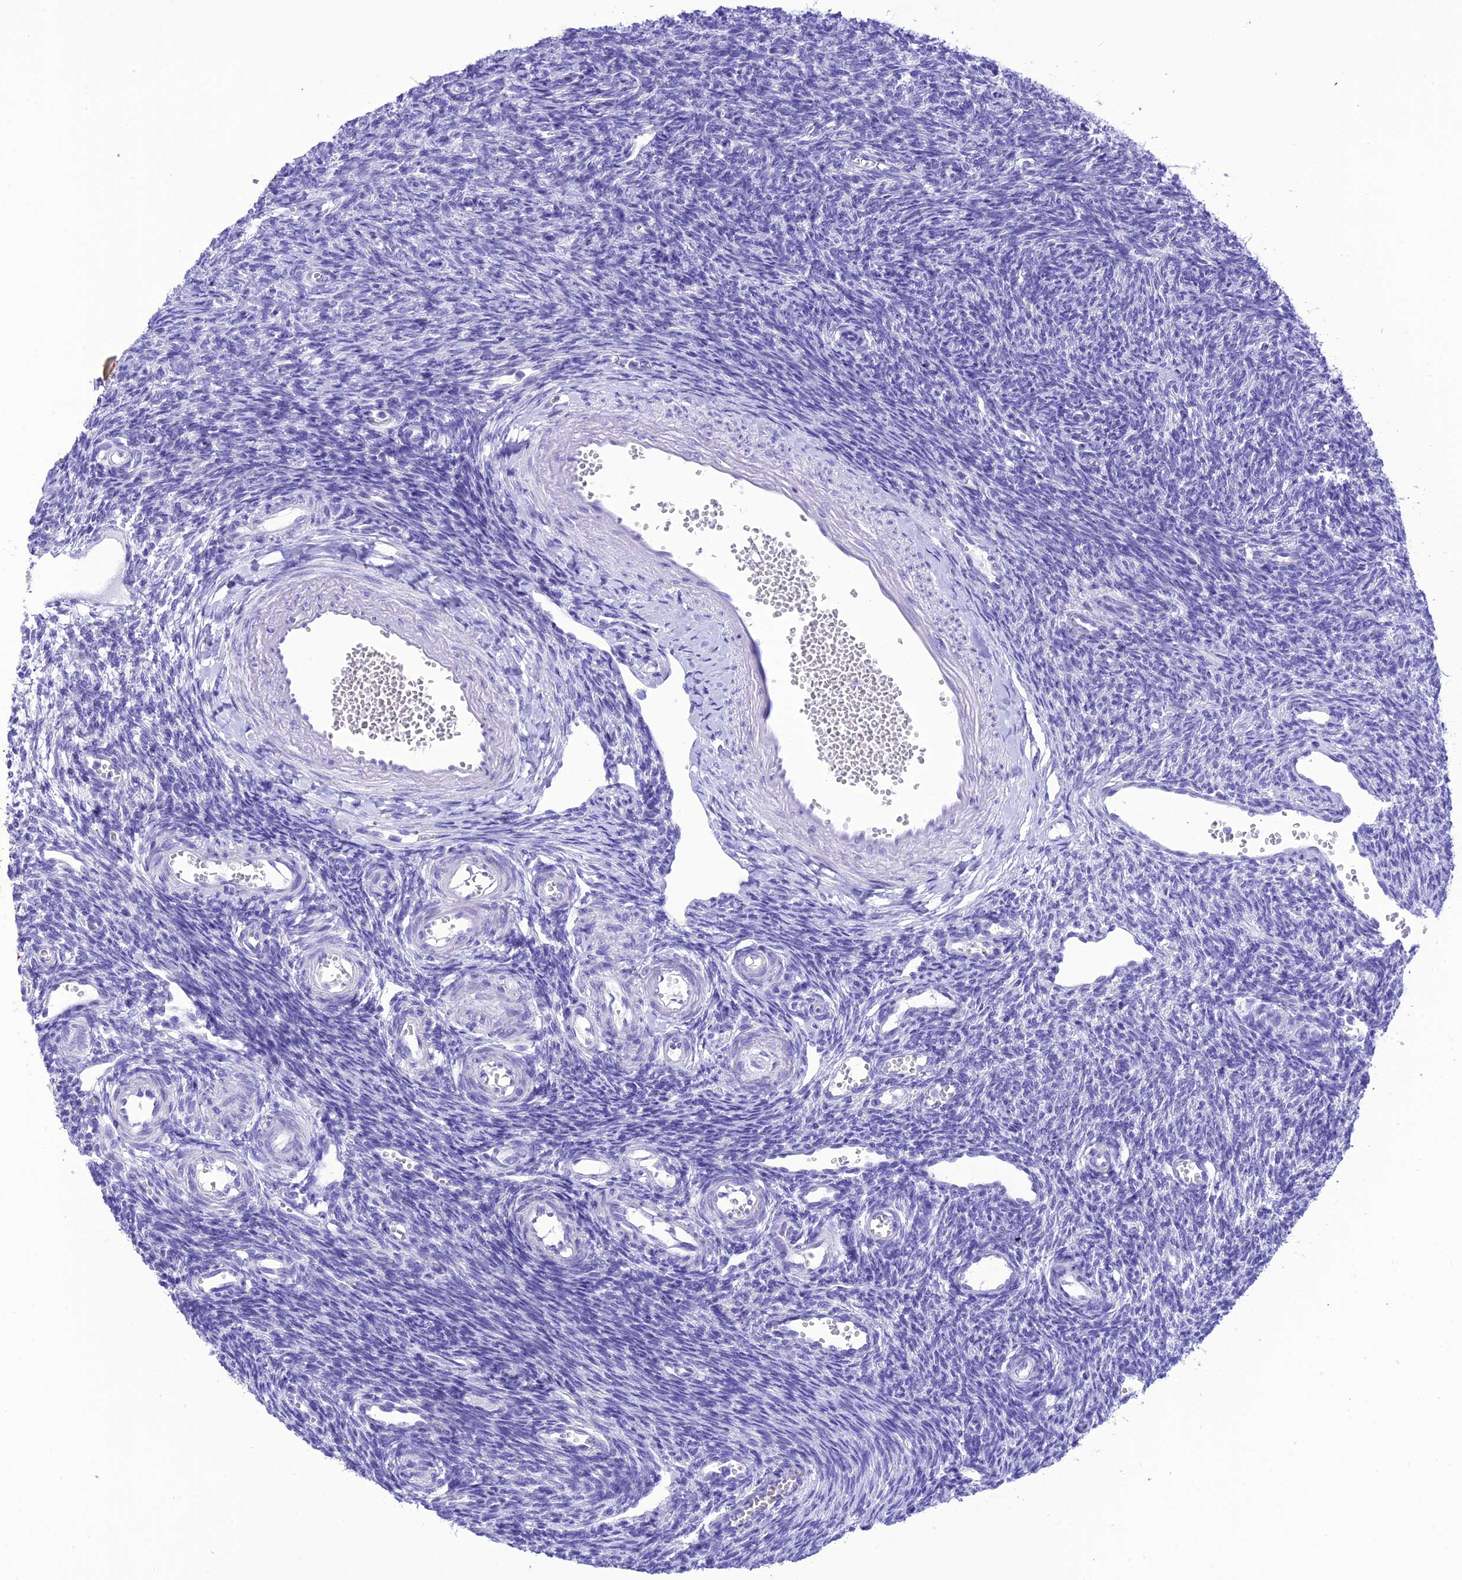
{"staining": {"intensity": "moderate", "quantity": "25%-75%", "location": "cytoplasmic/membranous"}, "tissue": "ovary", "cell_type": "Follicle cells", "image_type": "normal", "snomed": [{"axis": "morphology", "description": "Normal tissue, NOS"}, {"axis": "morphology", "description": "Cyst, NOS"}, {"axis": "topography", "description": "Ovary"}], "caption": "Immunohistochemistry (IHC) of benign ovary exhibits medium levels of moderate cytoplasmic/membranous staining in approximately 25%-75% of follicle cells. (Stains: DAB (3,3'-diaminobenzidine) in brown, nuclei in blue, Microscopy: brightfield microscopy at high magnification).", "gene": "VPS52", "patient": {"sex": "female", "age": 33}}